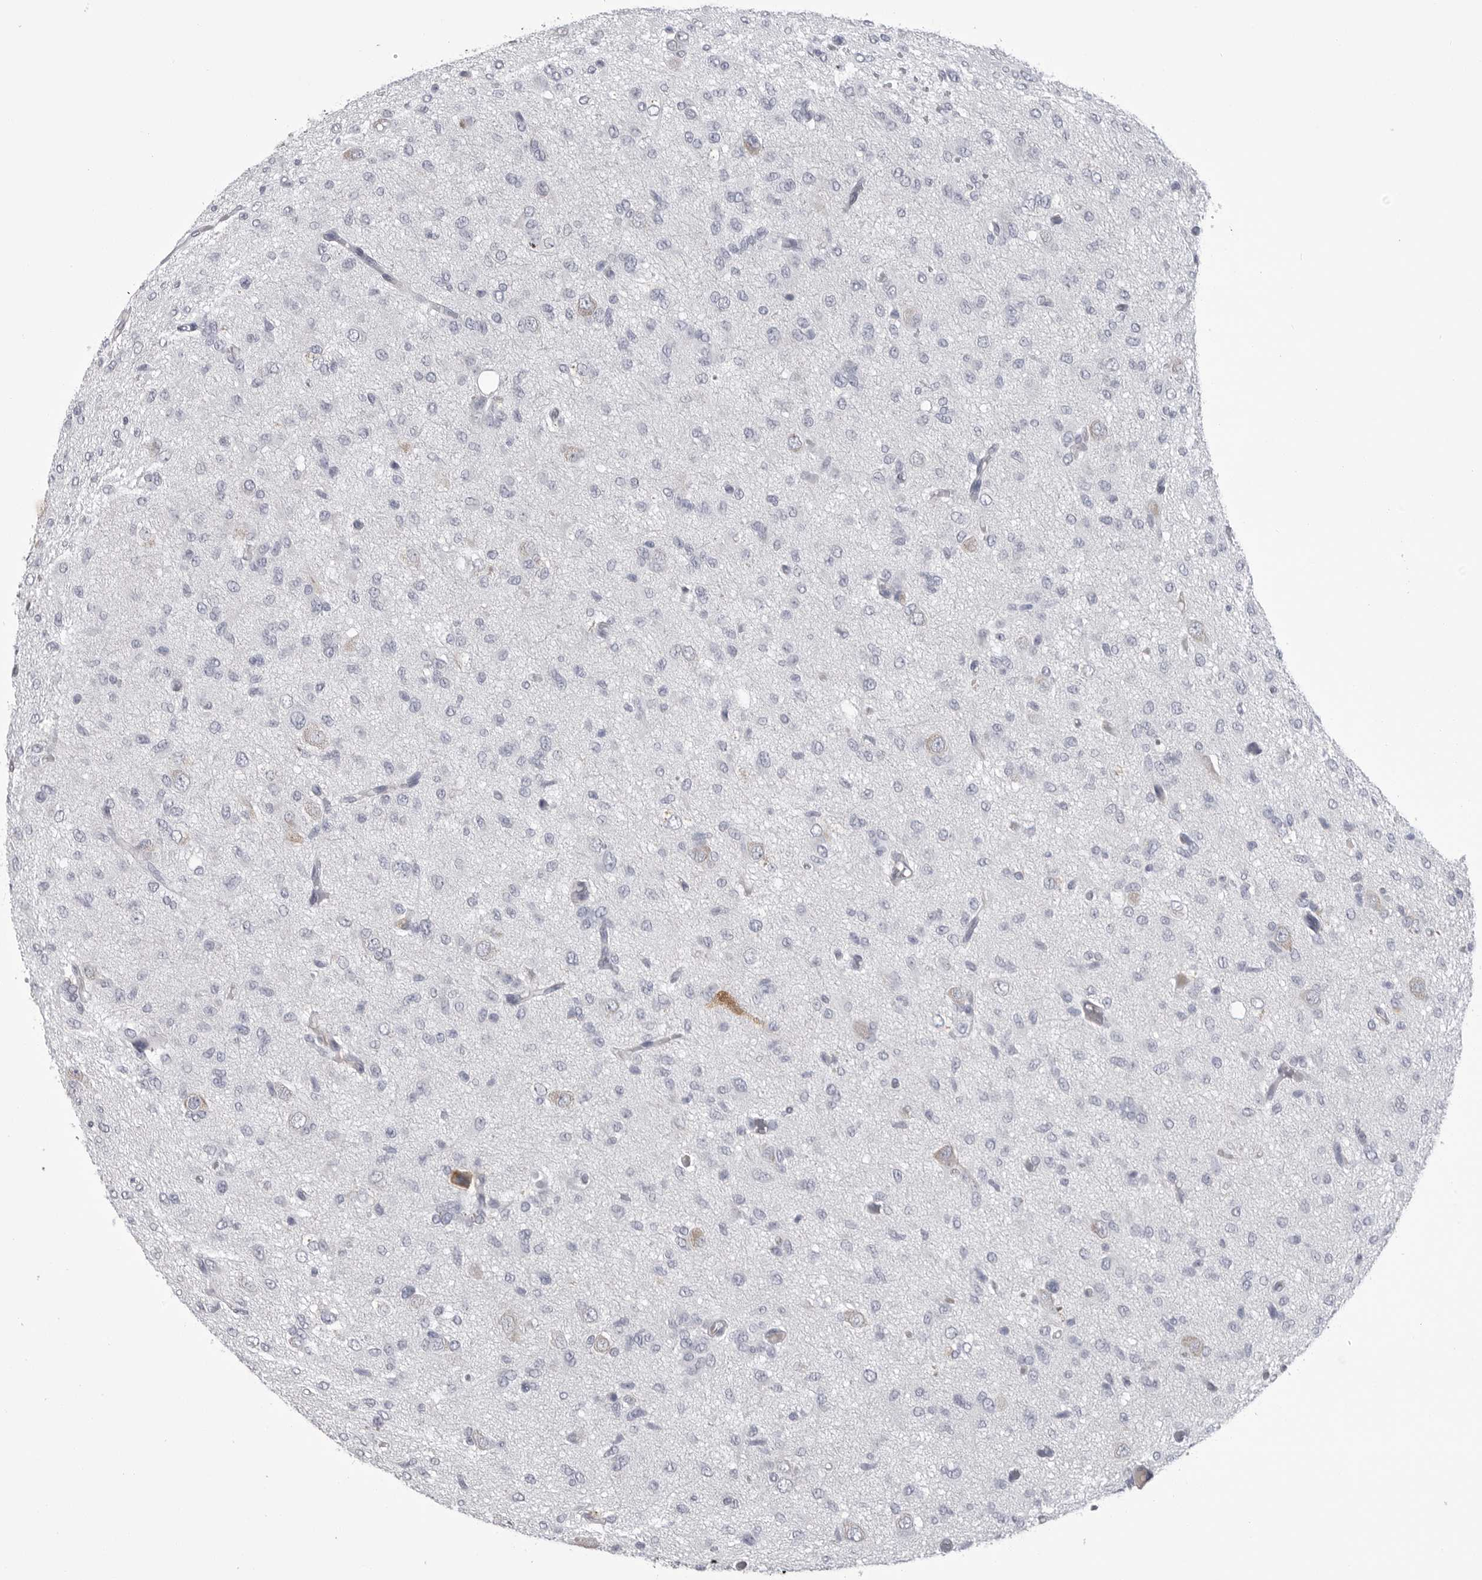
{"staining": {"intensity": "negative", "quantity": "none", "location": "none"}, "tissue": "glioma", "cell_type": "Tumor cells", "image_type": "cancer", "snomed": [{"axis": "morphology", "description": "Glioma, malignant, High grade"}, {"axis": "topography", "description": "Brain"}], "caption": "The micrograph demonstrates no staining of tumor cells in glioma. (DAB (3,3'-diaminobenzidine) immunohistochemistry visualized using brightfield microscopy, high magnification).", "gene": "FKBP2", "patient": {"sex": "female", "age": 59}}